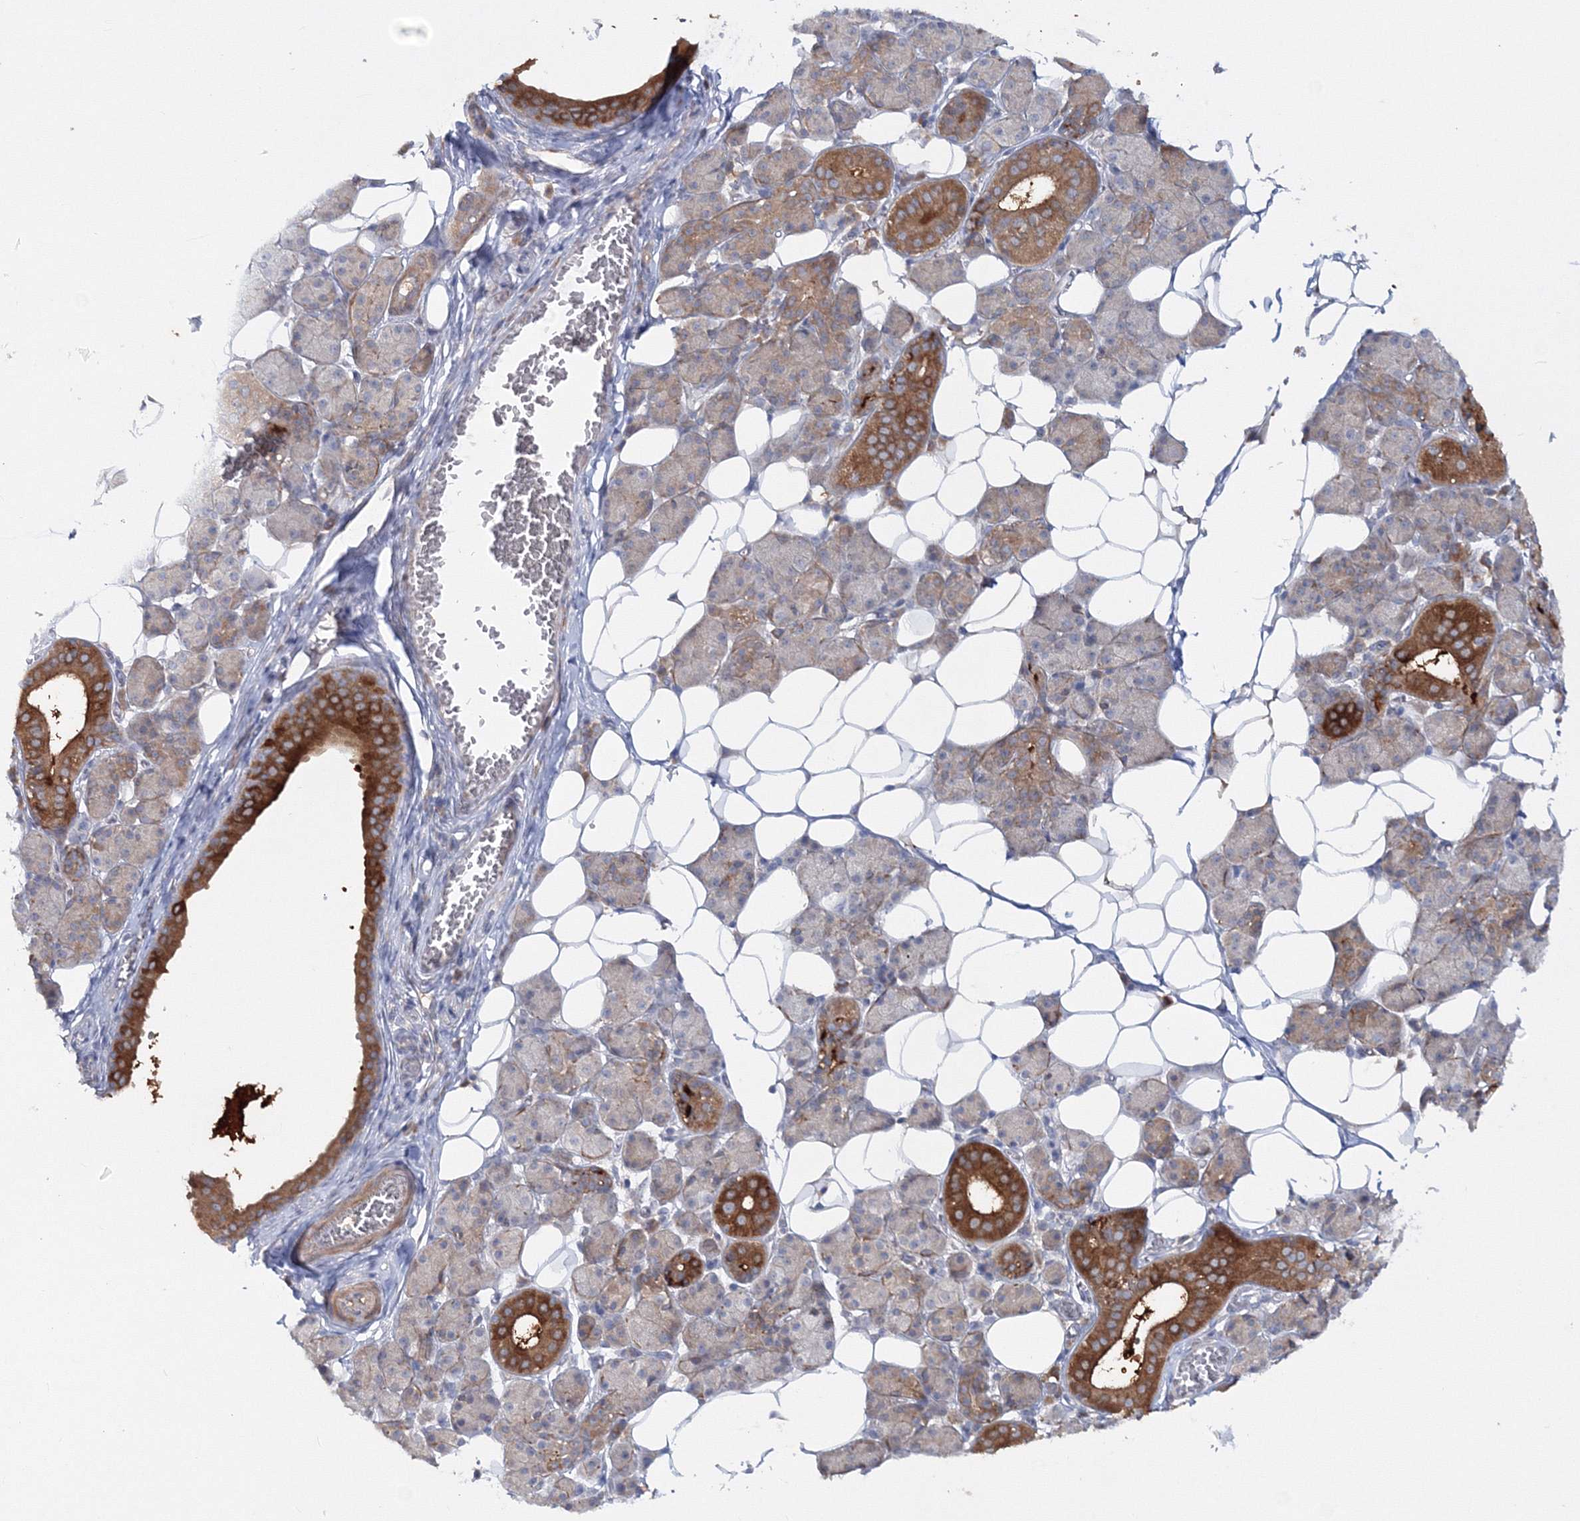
{"staining": {"intensity": "strong", "quantity": "<25%", "location": "cytoplasmic/membranous"}, "tissue": "salivary gland", "cell_type": "Glandular cells", "image_type": "normal", "snomed": [{"axis": "morphology", "description": "Normal tissue, NOS"}, {"axis": "topography", "description": "Salivary gland"}], "caption": "Human salivary gland stained for a protein (brown) demonstrates strong cytoplasmic/membranous positive positivity in approximately <25% of glandular cells.", "gene": "IPMK", "patient": {"sex": "female", "age": 33}}